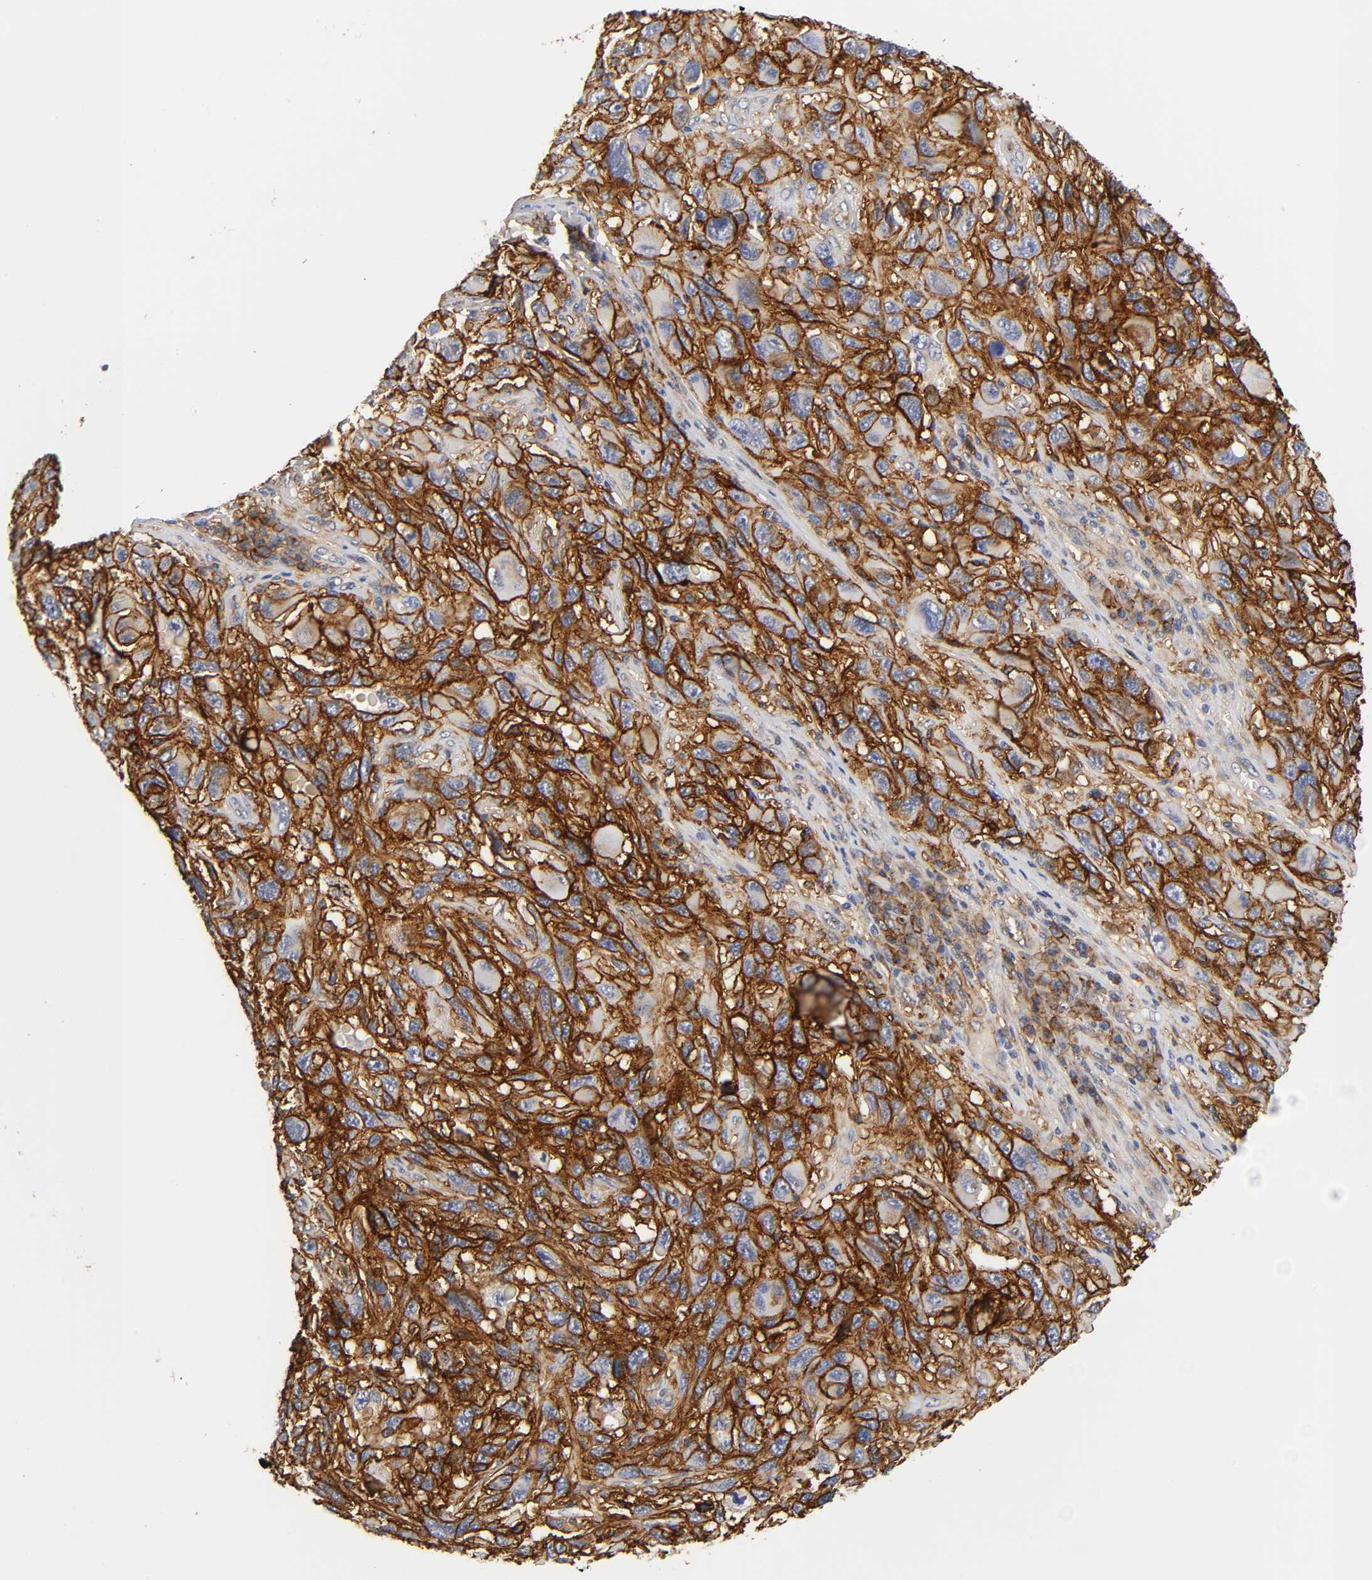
{"staining": {"intensity": "strong", "quantity": ">75%", "location": "cytoplasmic/membranous"}, "tissue": "melanoma", "cell_type": "Tumor cells", "image_type": "cancer", "snomed": [{"axis": "morphology", "description": "Malignant melanoma, NOS"}, {"axis": "topography", "description": "Skin"}], "caption": "Protein expression by IHC demonstrates strong cytoplasmic/membranous staining in approximately >75% of tumor cells in melanoma. (Stains: DAB in brown, nuclei in blue, Microscopy: brightfield microscopy at high magnification).", "gene": "ICAM1", "patient": {"sex": "male", "age": 53}}